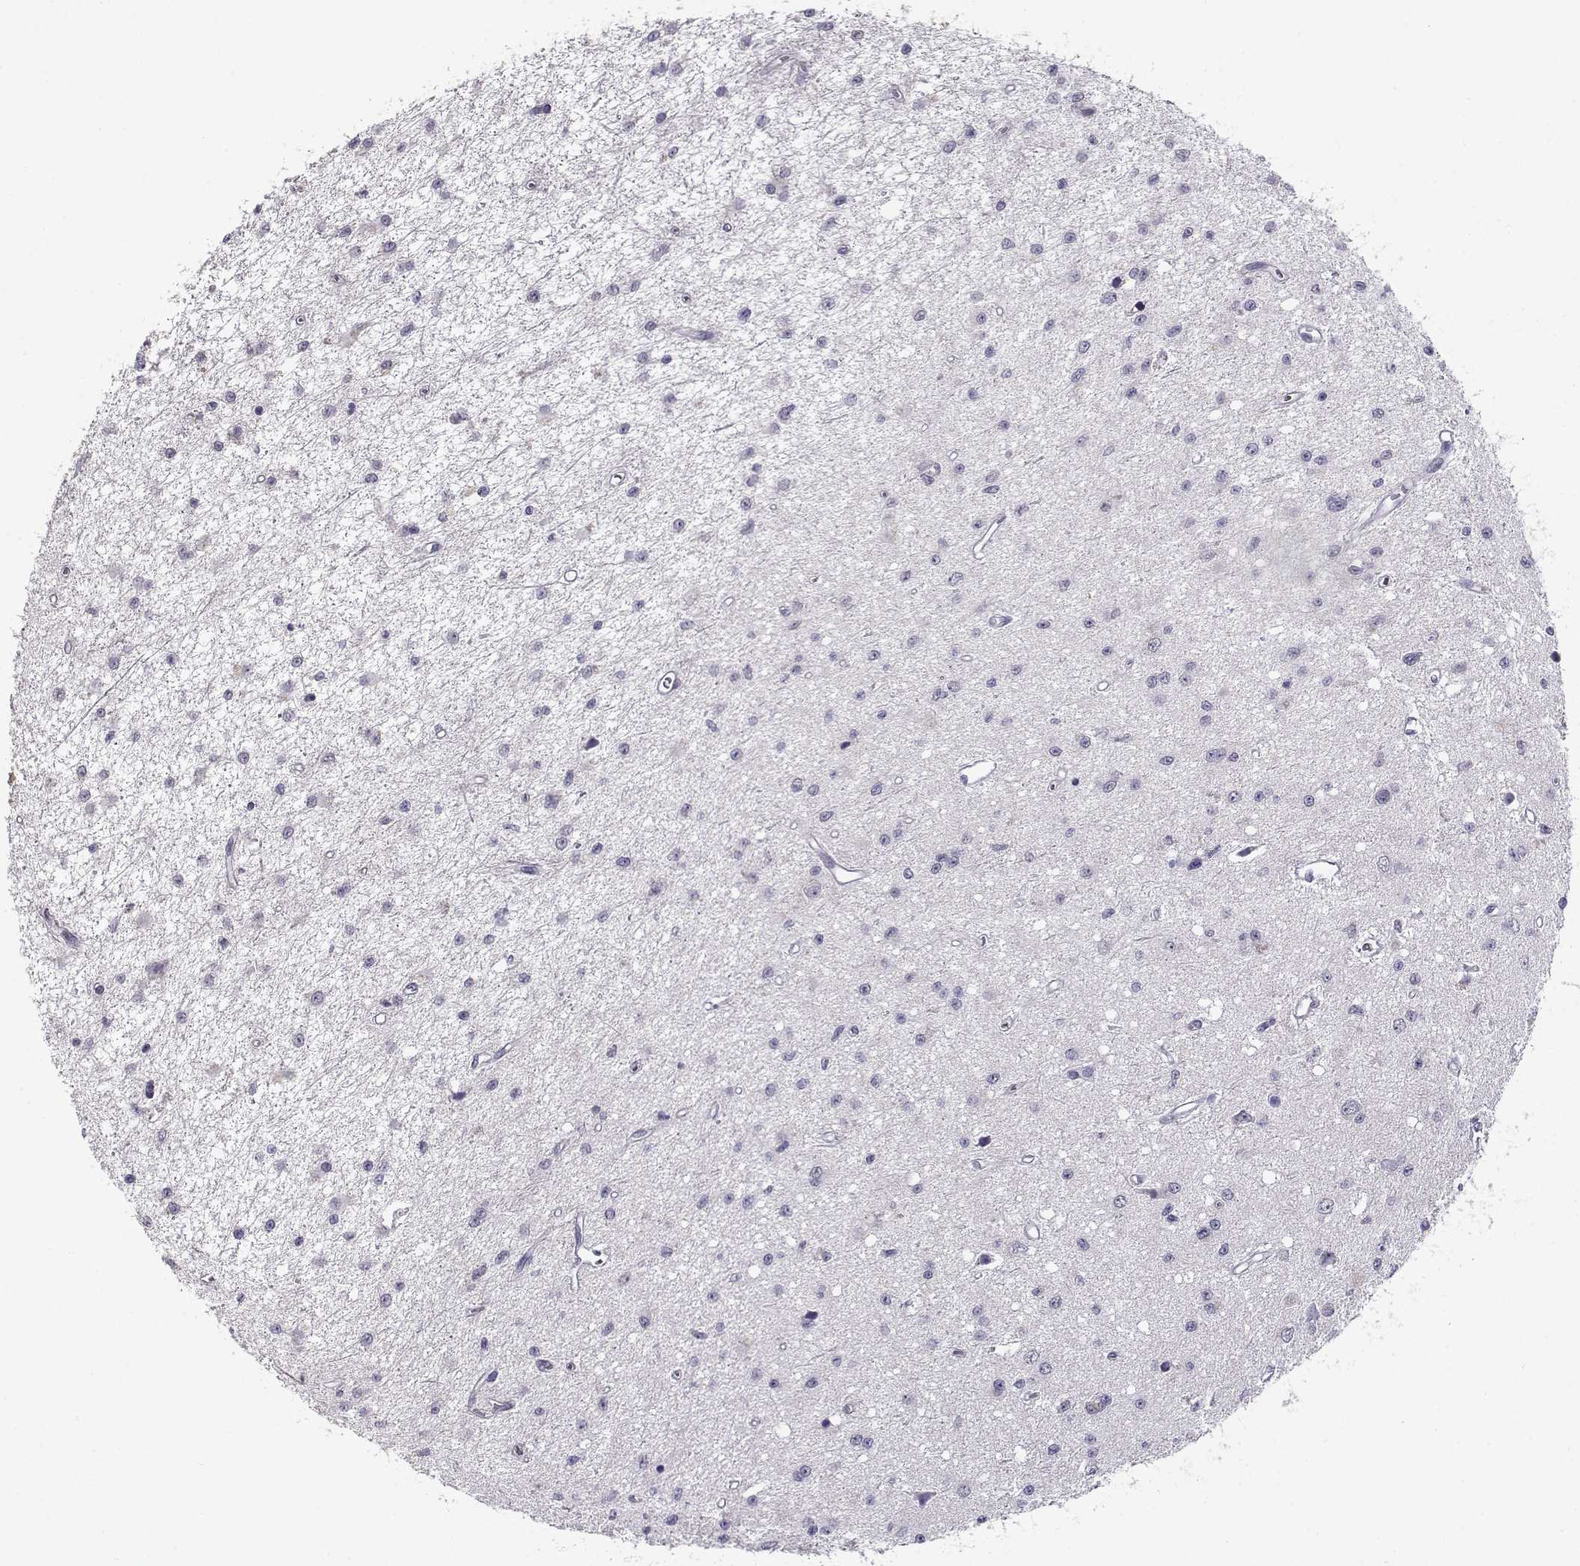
{"staining": {"intensity": "negative", "quantity": "none", "location": "none"}, "tissue": "glioma", "cell_type": "Tumor cells", "image_type": "cancer", "snomed": [{"axis": "morphology", "description": "Glioma, malignant, Low grade"}, {"axis": "topography", "description": "Brain"}], "caption": "This is an immunohistochemistry (IHC) image of glioma. There is no expression in tumor cells.", "gene": "RHOXF2", "patient": {"sex": "female", "age": 45}}